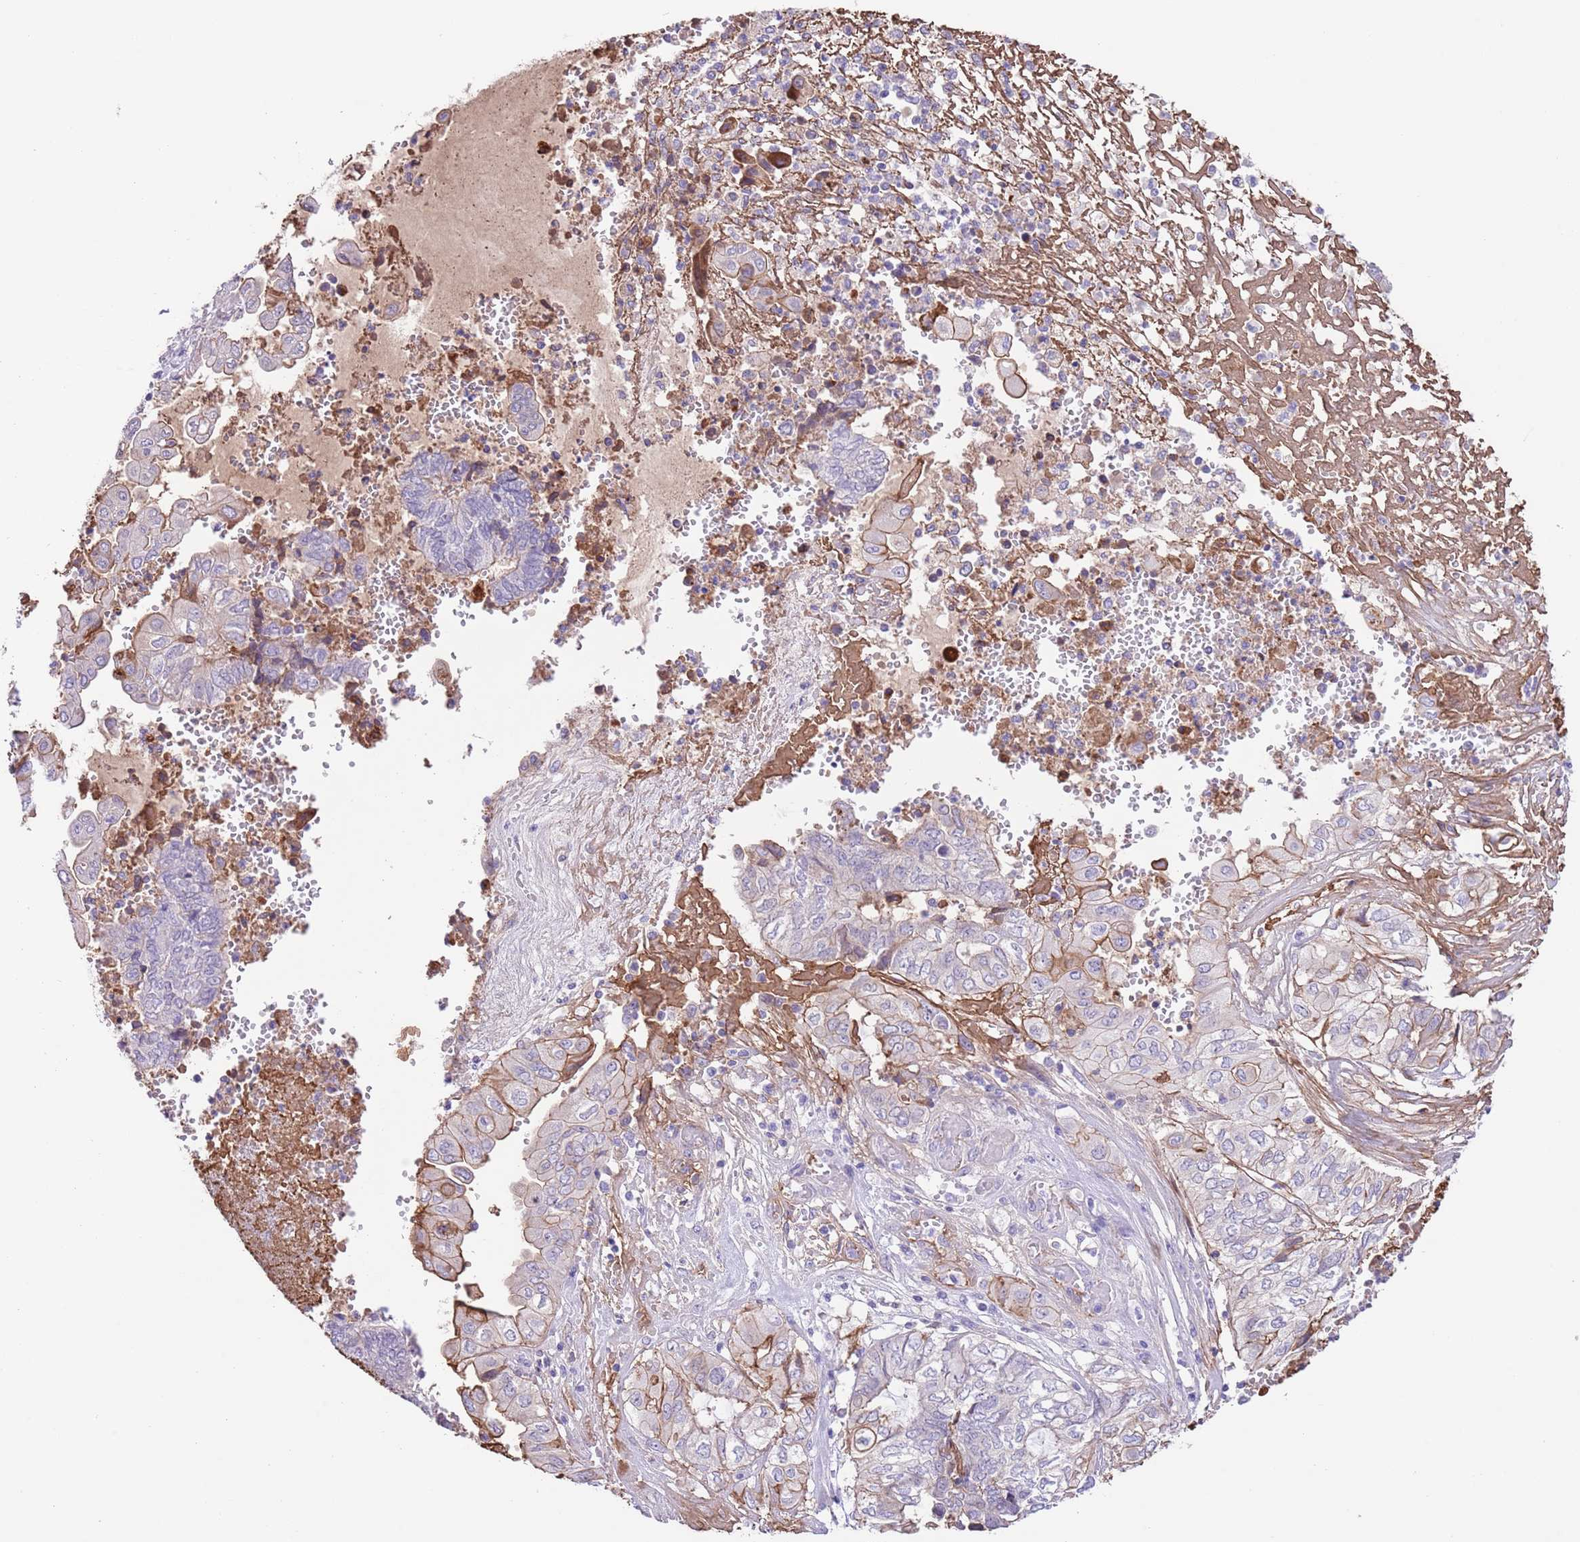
{"staining": {"intensity": "moderate", "quantity": "<25%", "location": "cytoplasmic/membranous"}, "tissue": "endometrial cancer", "cell_type": "Tumor cells", "image_type": "cancer", "snomed": [{"axis": "morphology", "description": "Adenocarcinoma, NOS"}, {"axis": "topography", "description": "Uterus"}, {"axis": "topography", "description": "Endometrium"}], "caption": "Immunohistochemical staining of human endometrial adenocarcinoma reveals low levels of moderate cytoplasmic/membranous protein staining in about <25% of tumor cells.", "gene": "IGF1", "patient": {"sex": "female", "age": 70}}